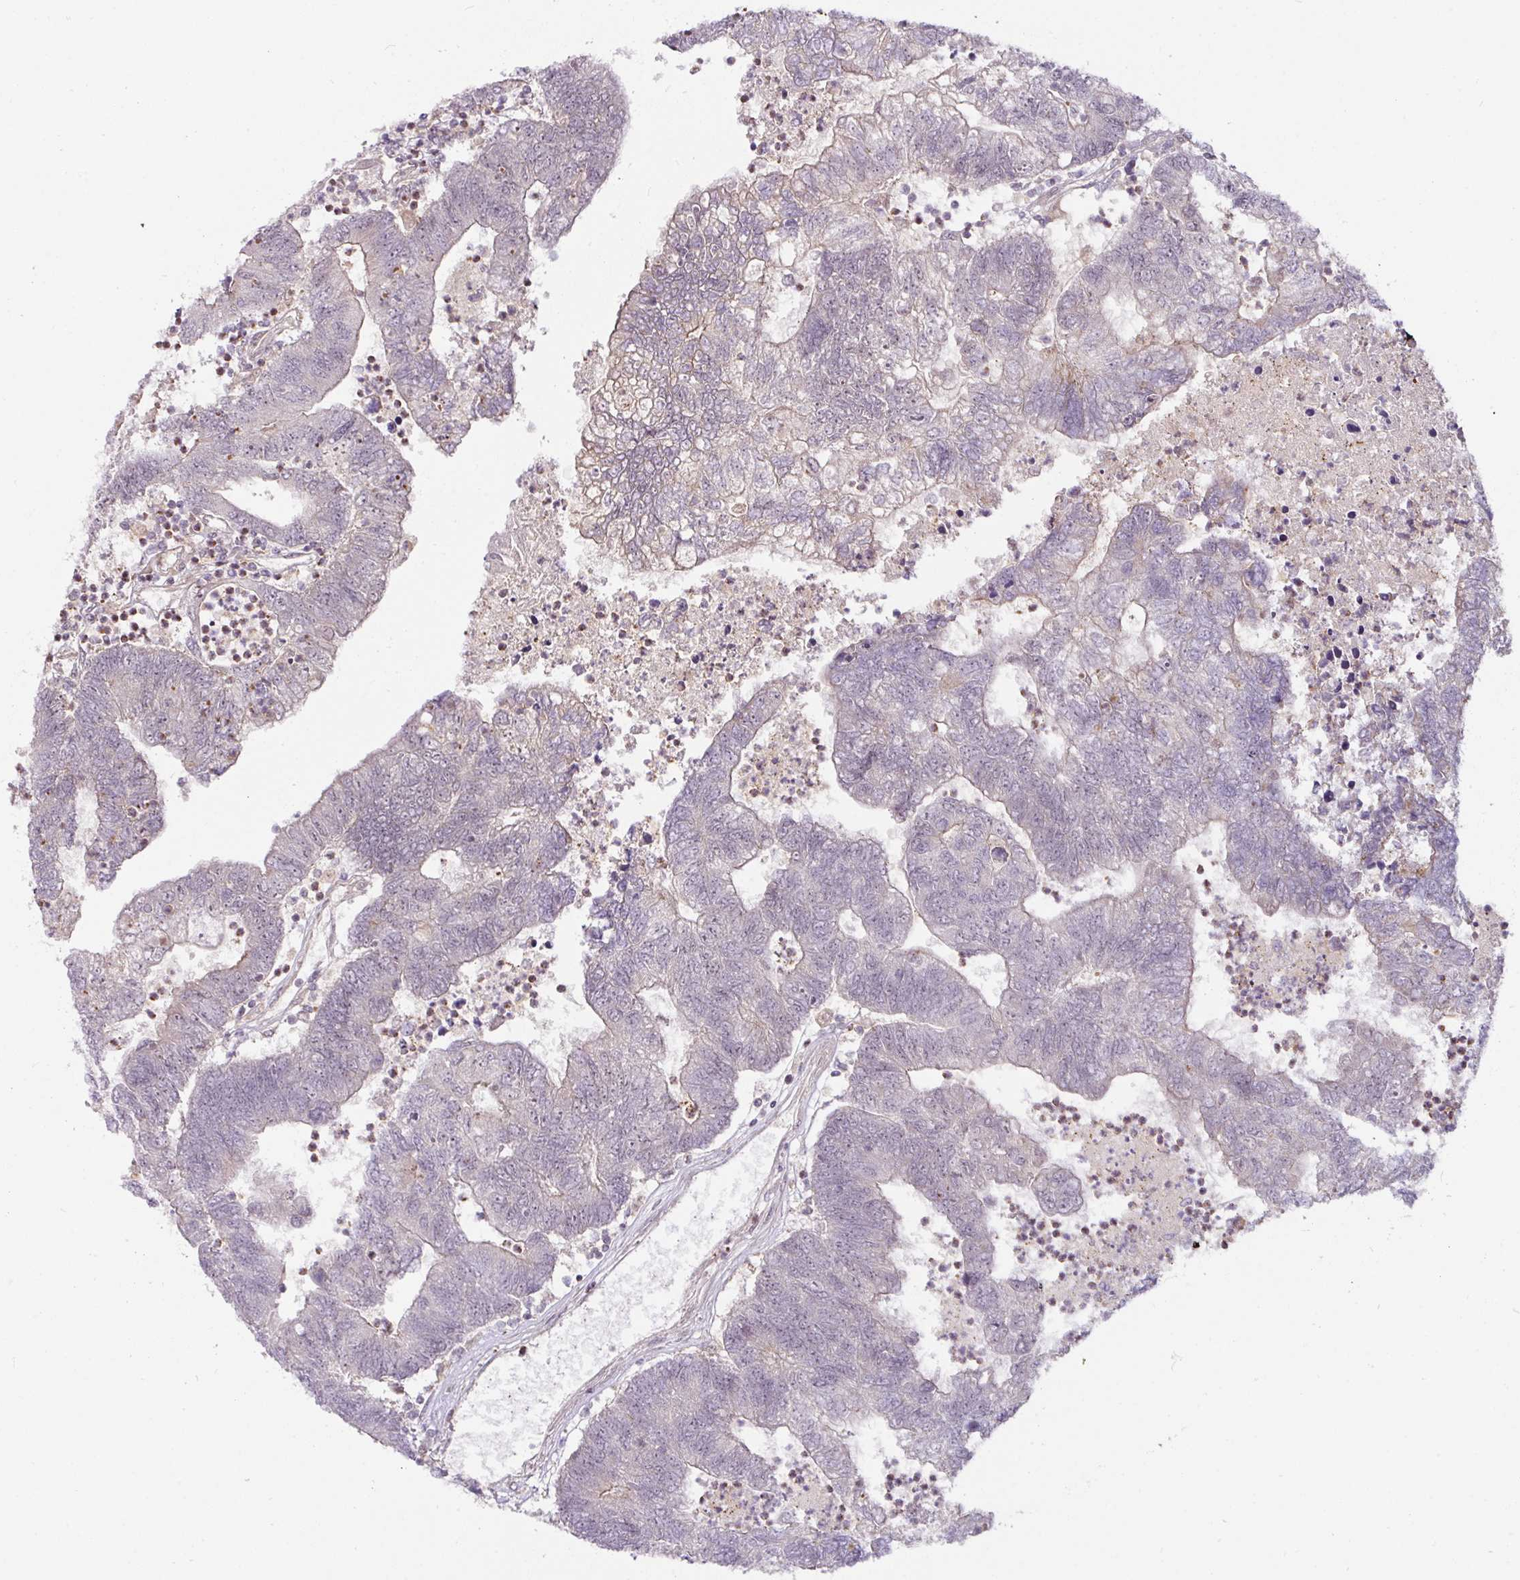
{"staining": {"intensity": "negative", "quantity": "none", "location": "none"}, "tissue": "colorectal cancer", "cell_type": "Tumor cells", "image_type": "cancer", "snomed": [{"axis": "morphology", "description": "Adenocarcinoma, NOS"}, {"axis": "topography", "description": "Colon"}], "caption": "High magnification brightfield microscopy of colorectal cancer stained with DAB (brown) and counterstained with hematoxylin (blue): tumor cells show no significant positivity. Brightfield microscopy of immunohistochemistry (IHC) stained with DAB (3,3'-diaminobenzidine) (brown) and hematoxylin (blue), captured at high magnification.", "gene": "DCAF13", "patient": {"sex": "female", "age": 48}}